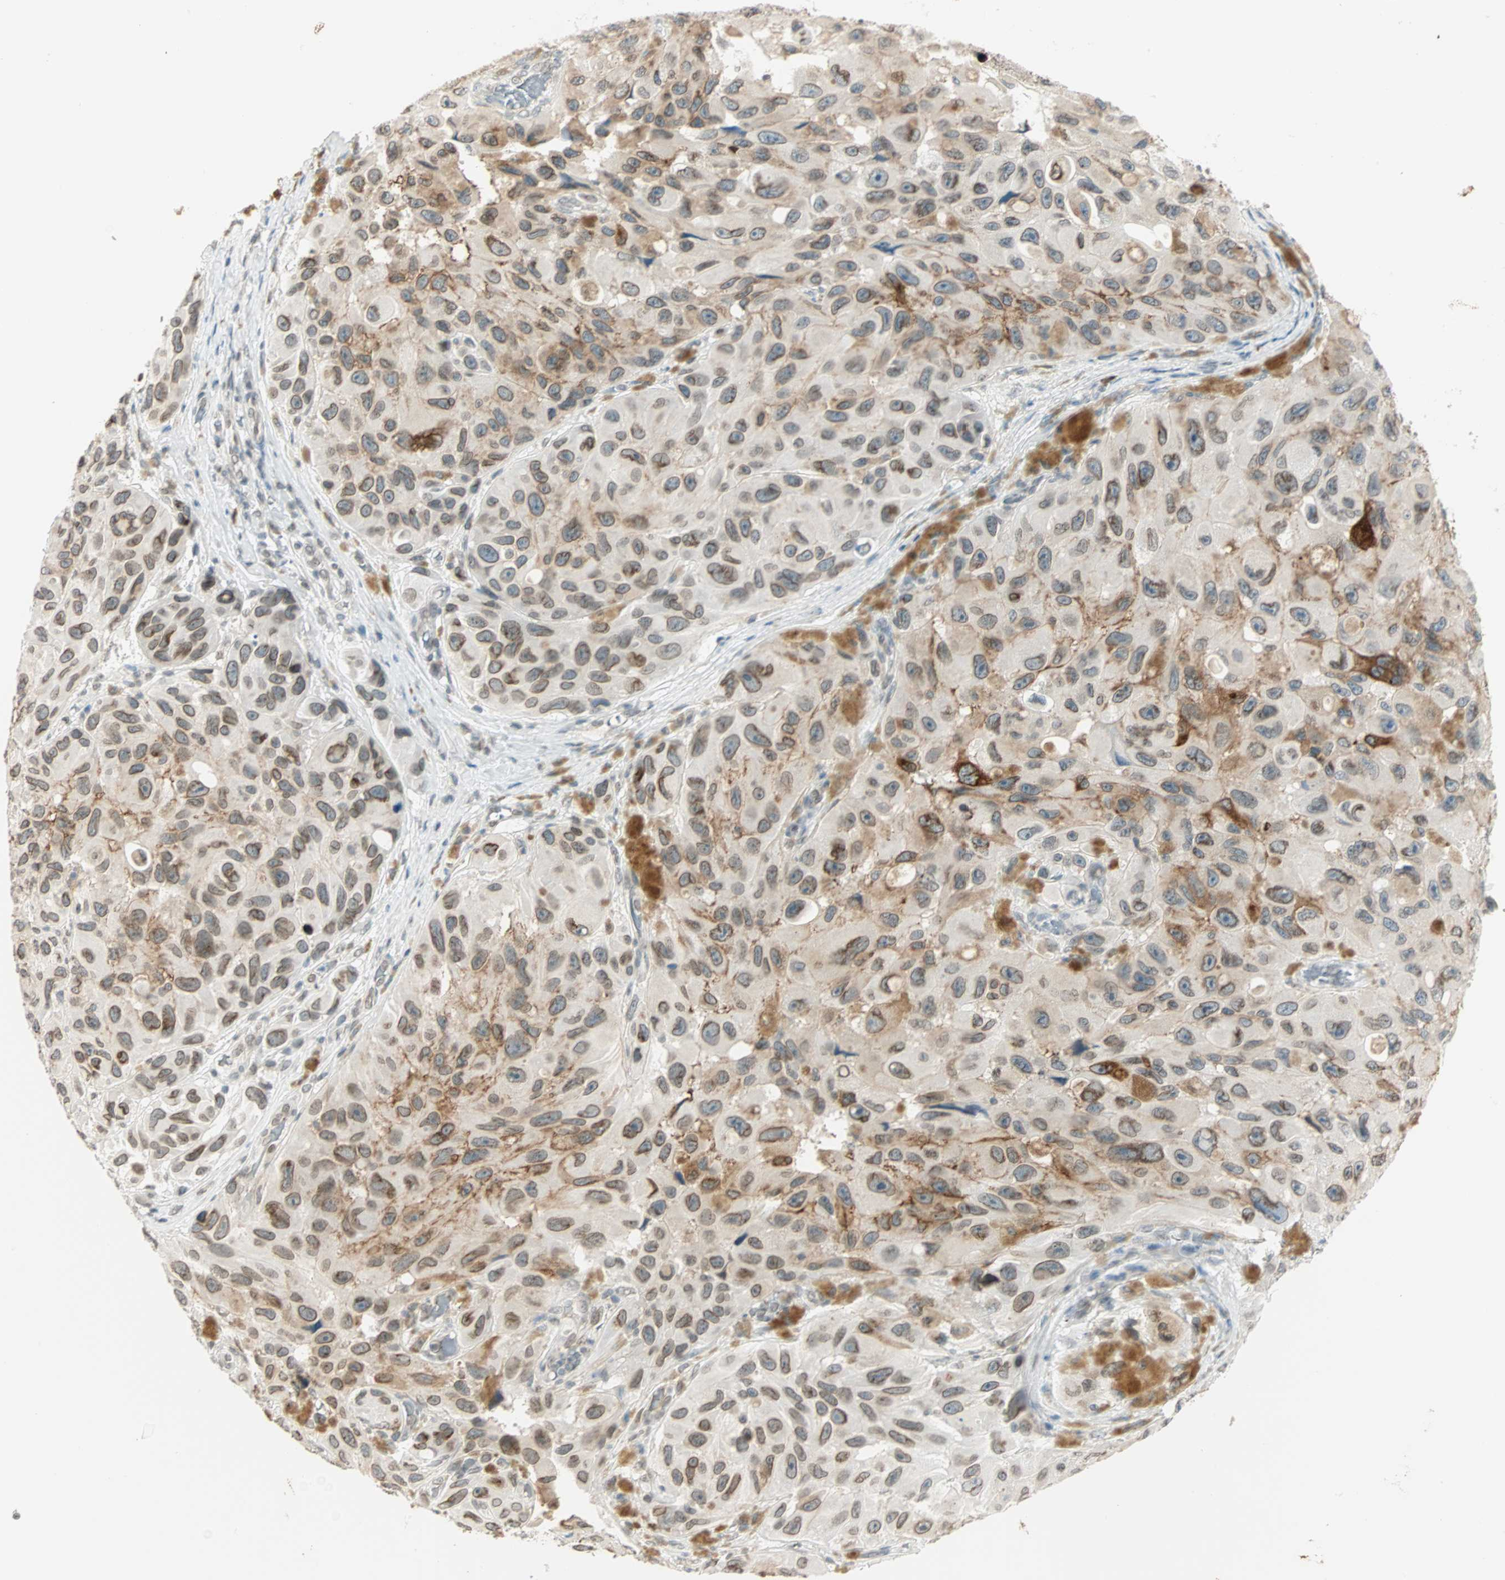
{"staining": {"intensity": "moderate", "quantity": "25%-75%", "location": "cytoplasmic/membranous"}, "tissue": "melanoma", "cell_type": "Tumor cells", "image_type": "cancer", "snomed": [{"axis": "morphology", "description": "Malignant melanoma, NOS"}, {"axis": "topography", "description": "Skin"}], "caption": "Moderate cytoplasmic/membranous protein expression is present in approximately 25%-75% of tumor cells in malignant melanoma. (DAB (3,3'-diaminobenzidine) IHC, brown staining for protein, blue staining for nuclei).", "gene": "BCAN", "patient": {"sex": "female", "age": 73}}